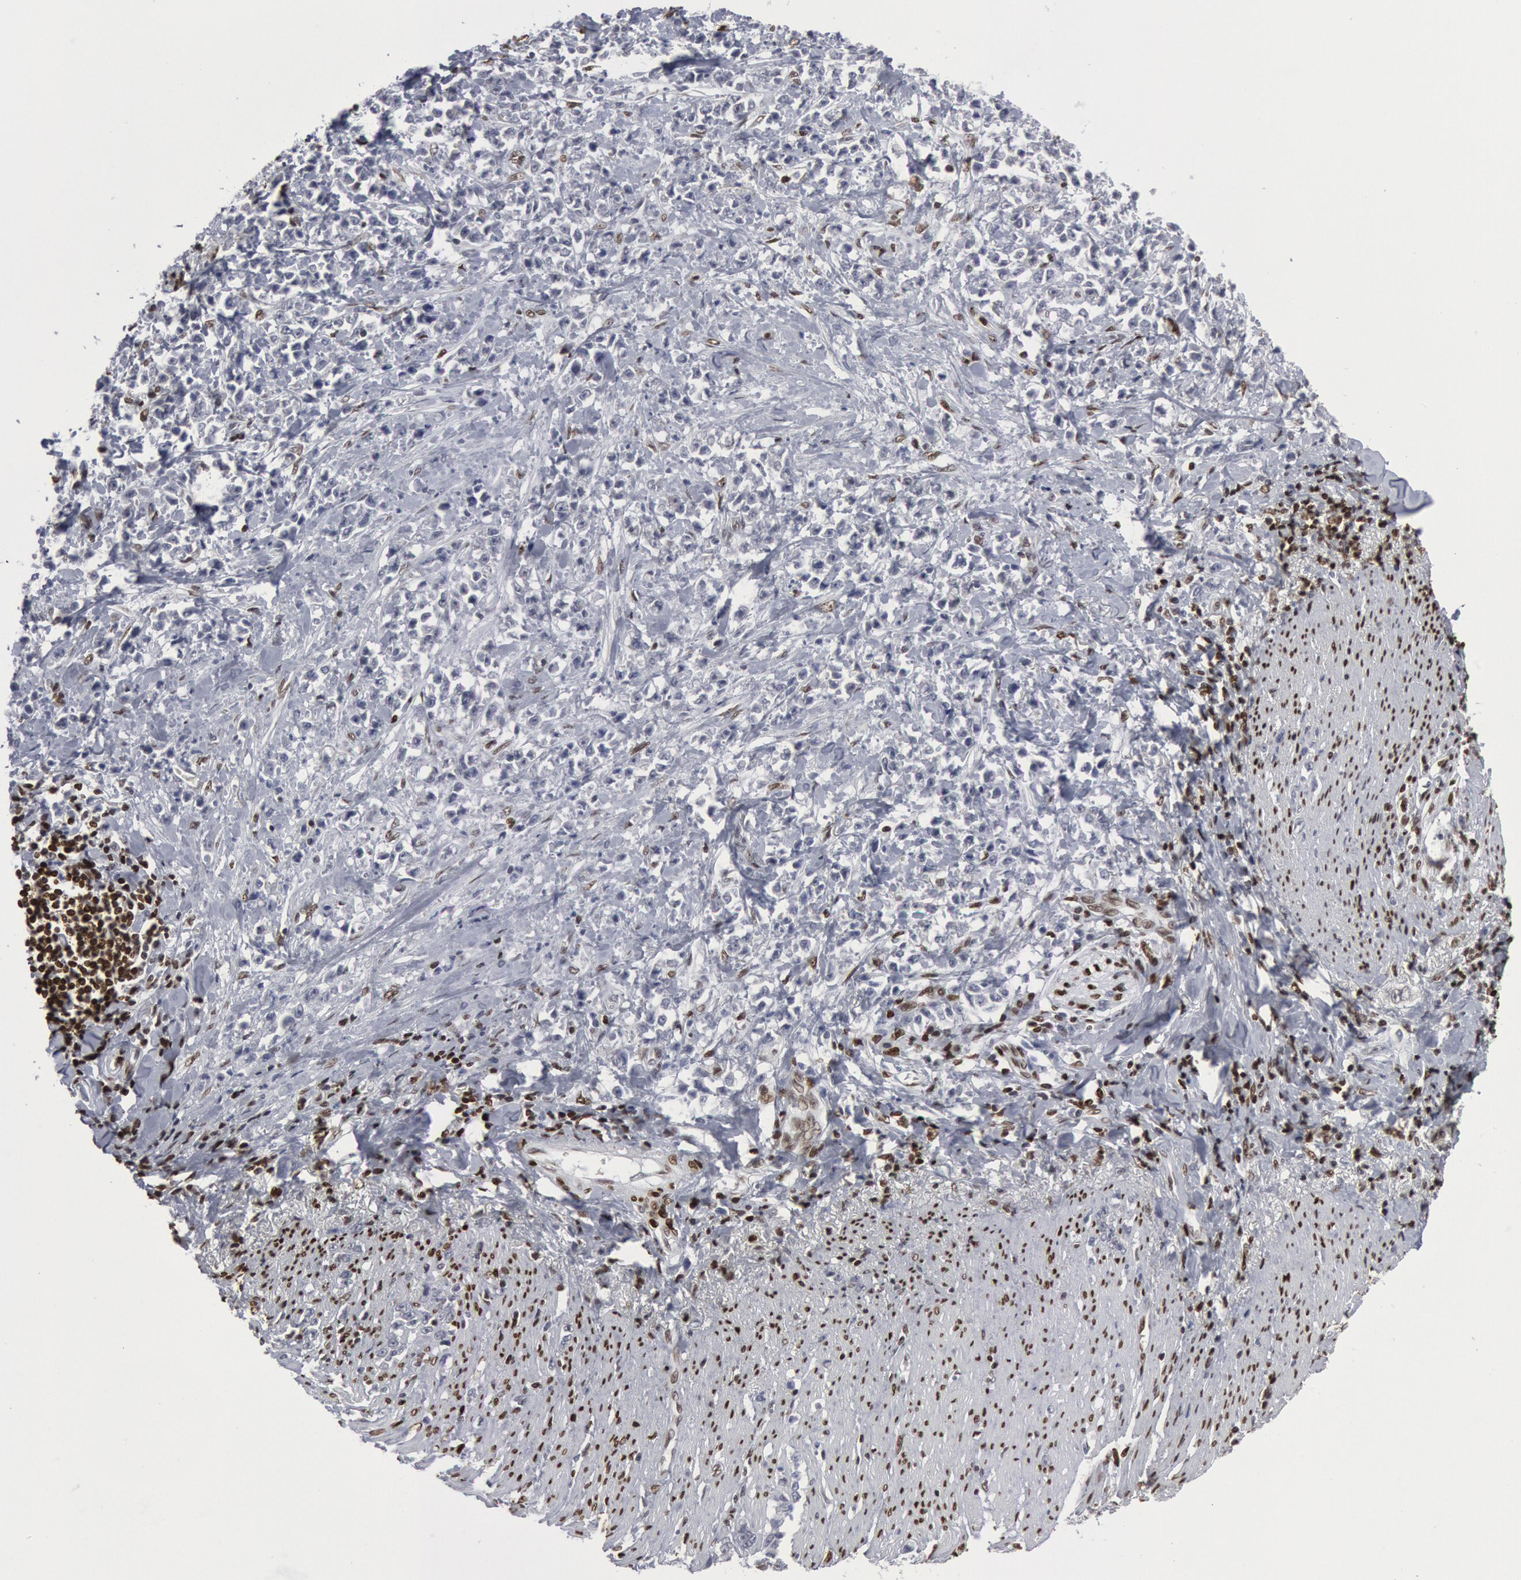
{"staining": {"intensity": "moderate", "quantity": "<25%", "location": "nuclear"}, "tissue": "stomach cancer", "cell_type": "Tumor cells", "image_type": "cancer", "snomed": [{"axis": "morphology", "description": "Adenocarcinoma, NOS"}, {"axis": "topography", "description": "Stomach, lower"}], "caption": "Stomach cancer (adenocarcinoma) stained with DAB immunohistochemistry displays low levels of moderate nuclear positivity in about <25% of tumor cells.", "gene": "MECP2", "patient": {"sex": "male", "age": 88}}